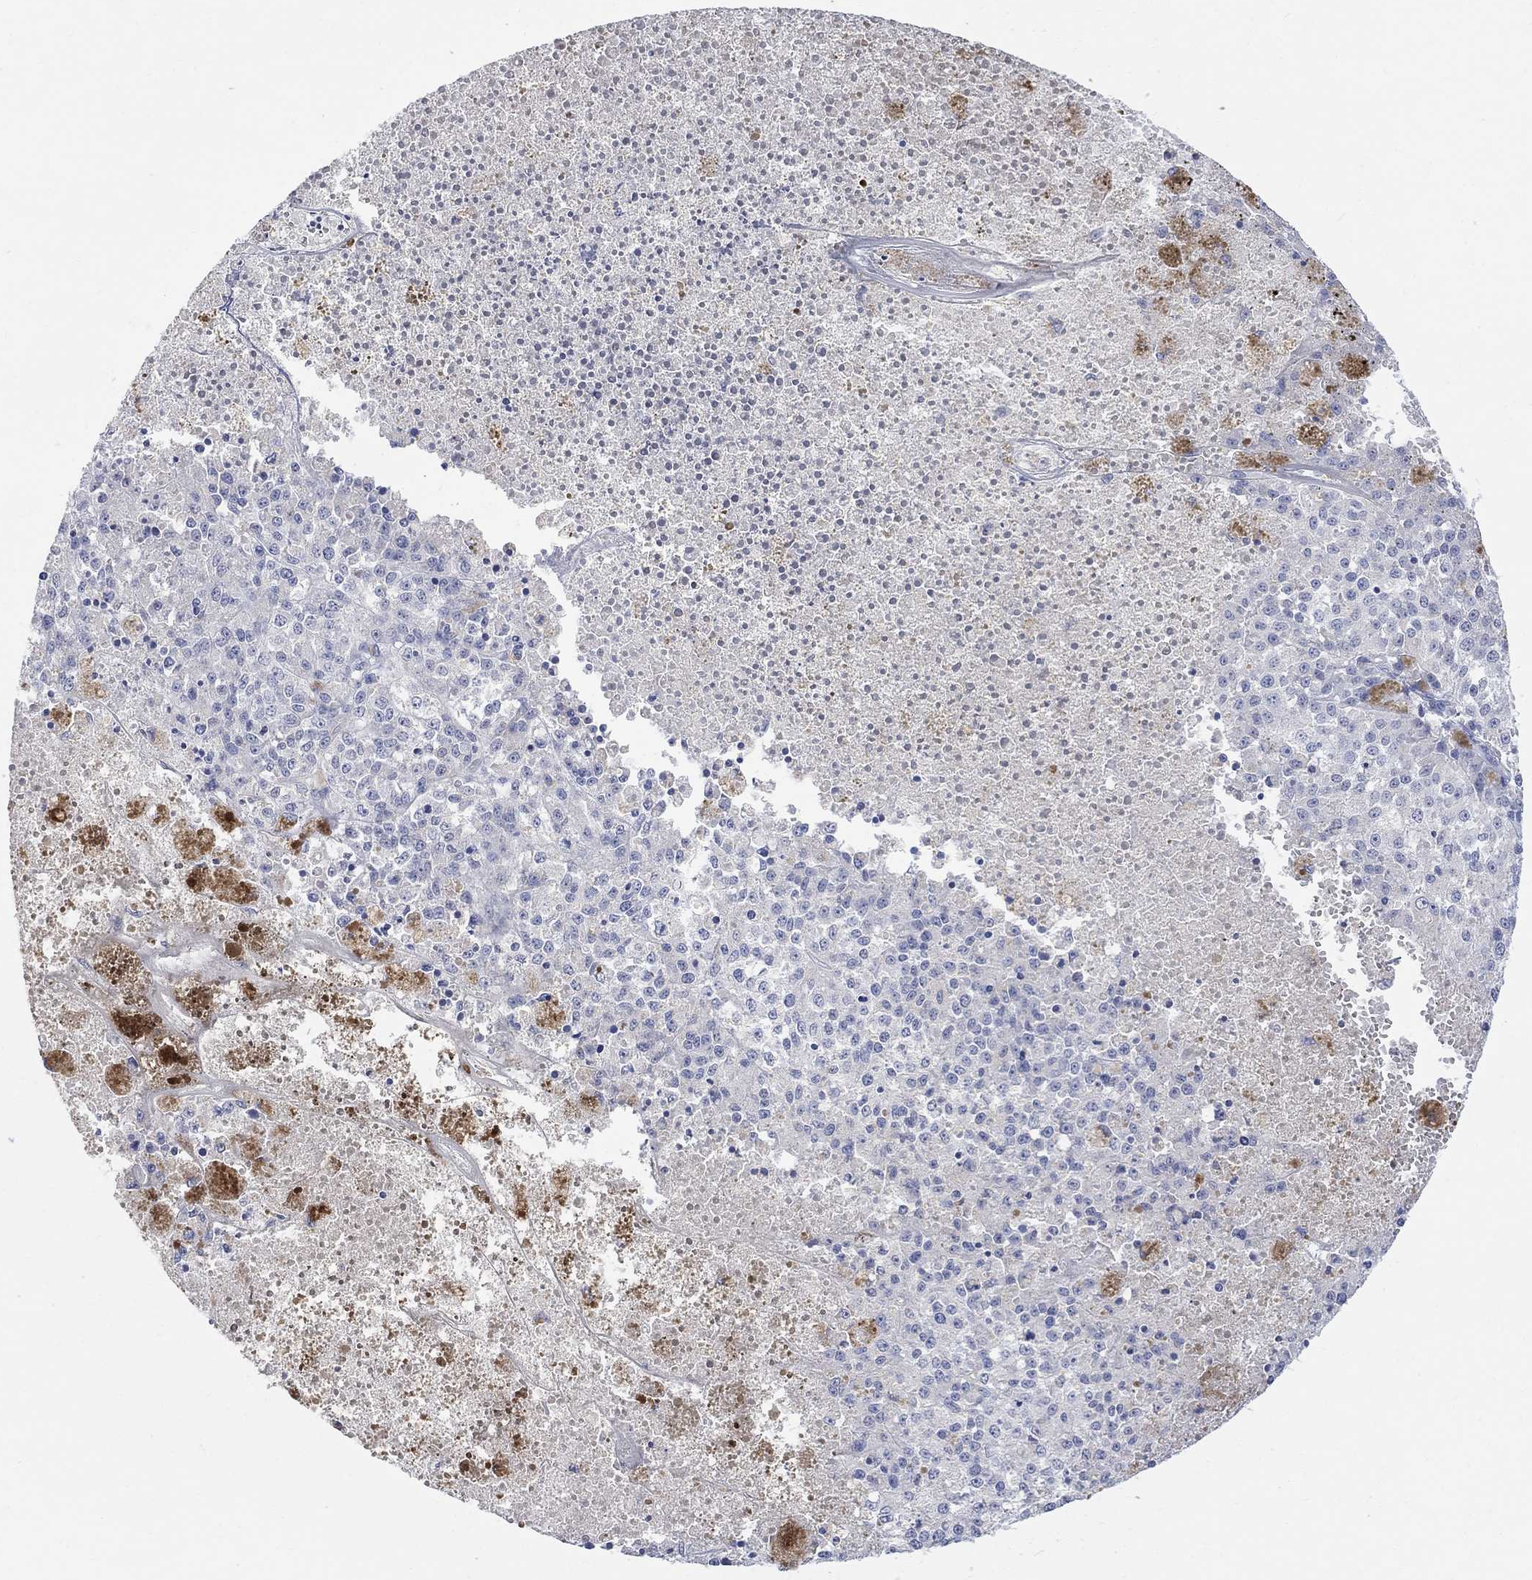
{"staining": {"intensity": "negative", "quantity": "none", "location": "none"}, "tissue": "melanoma", "cell_type": "Tumor cells", "image_type": "cancer", "snomed": [{"axis": "morphology", "description": "Malignant melanoma, Metastatic site"}, {"axis": "topography", "description": "Lymph node"}], "caption": "DAB immunohistochemical staining of melanoma demonstrates no significant expression in tumor cells.", "gene": "FBP2", "patient": {"sex": "female", "age": 64}}